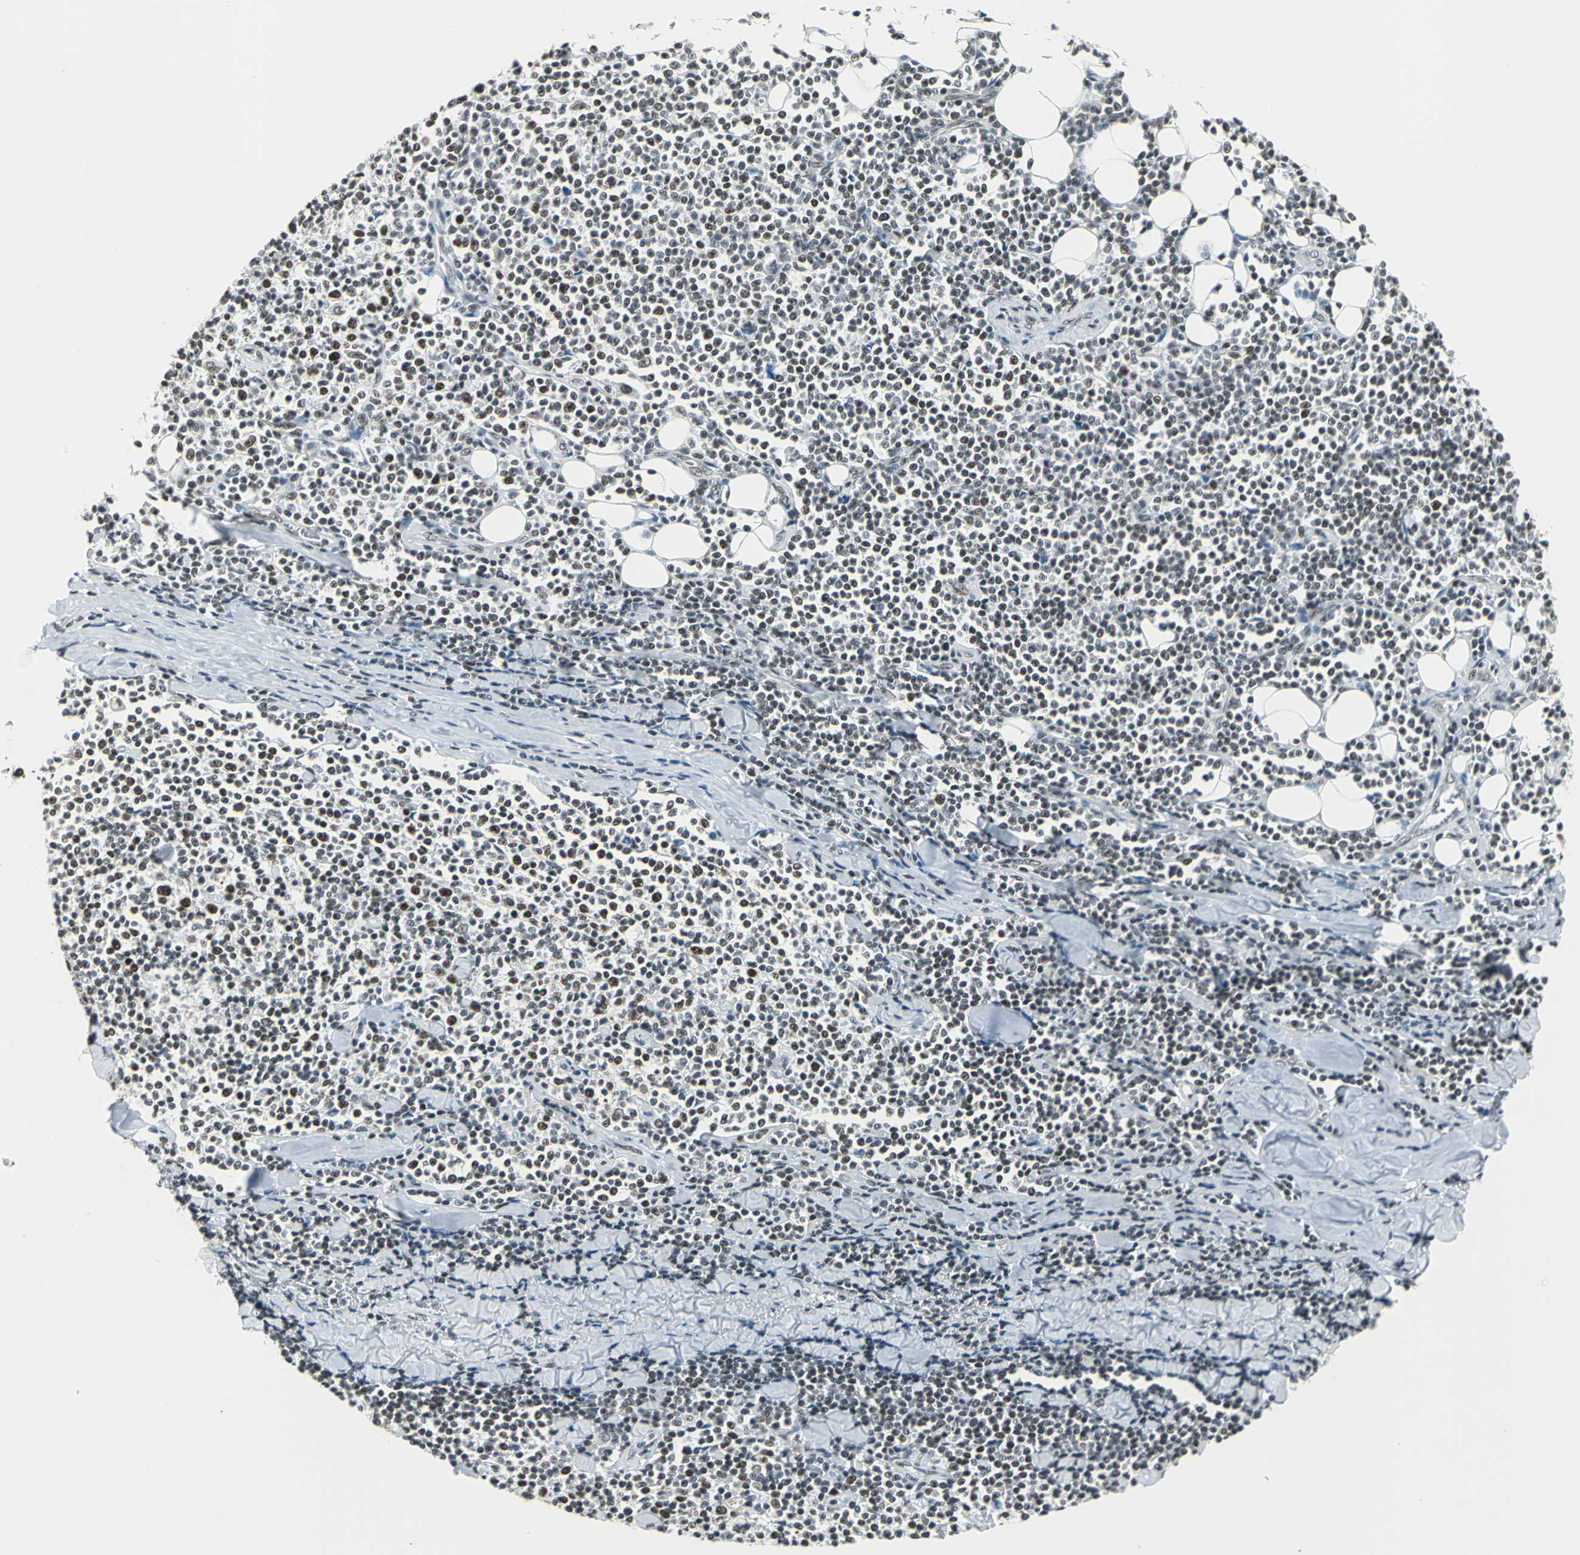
{"staining": {"intensity": "moderate", "quantity": "25%-75%", "location": "nuclear"}, "tissue": "lymphoma", "cell_type": "Tumor cells", "image_type": "cancer", "snomed": [{"axis": "morphology", "description": "Malignant lymphoma, non-Hodgkin's type, Low grade"}, {"axis": "topography", "description": "Soft tissue"}], "caption": "A brown stain highlights moderate nuclear expression of a protein in lymphoma tumor cells.", "gene": "ADNP", "patient": {"sex": "male", "age": 92}}